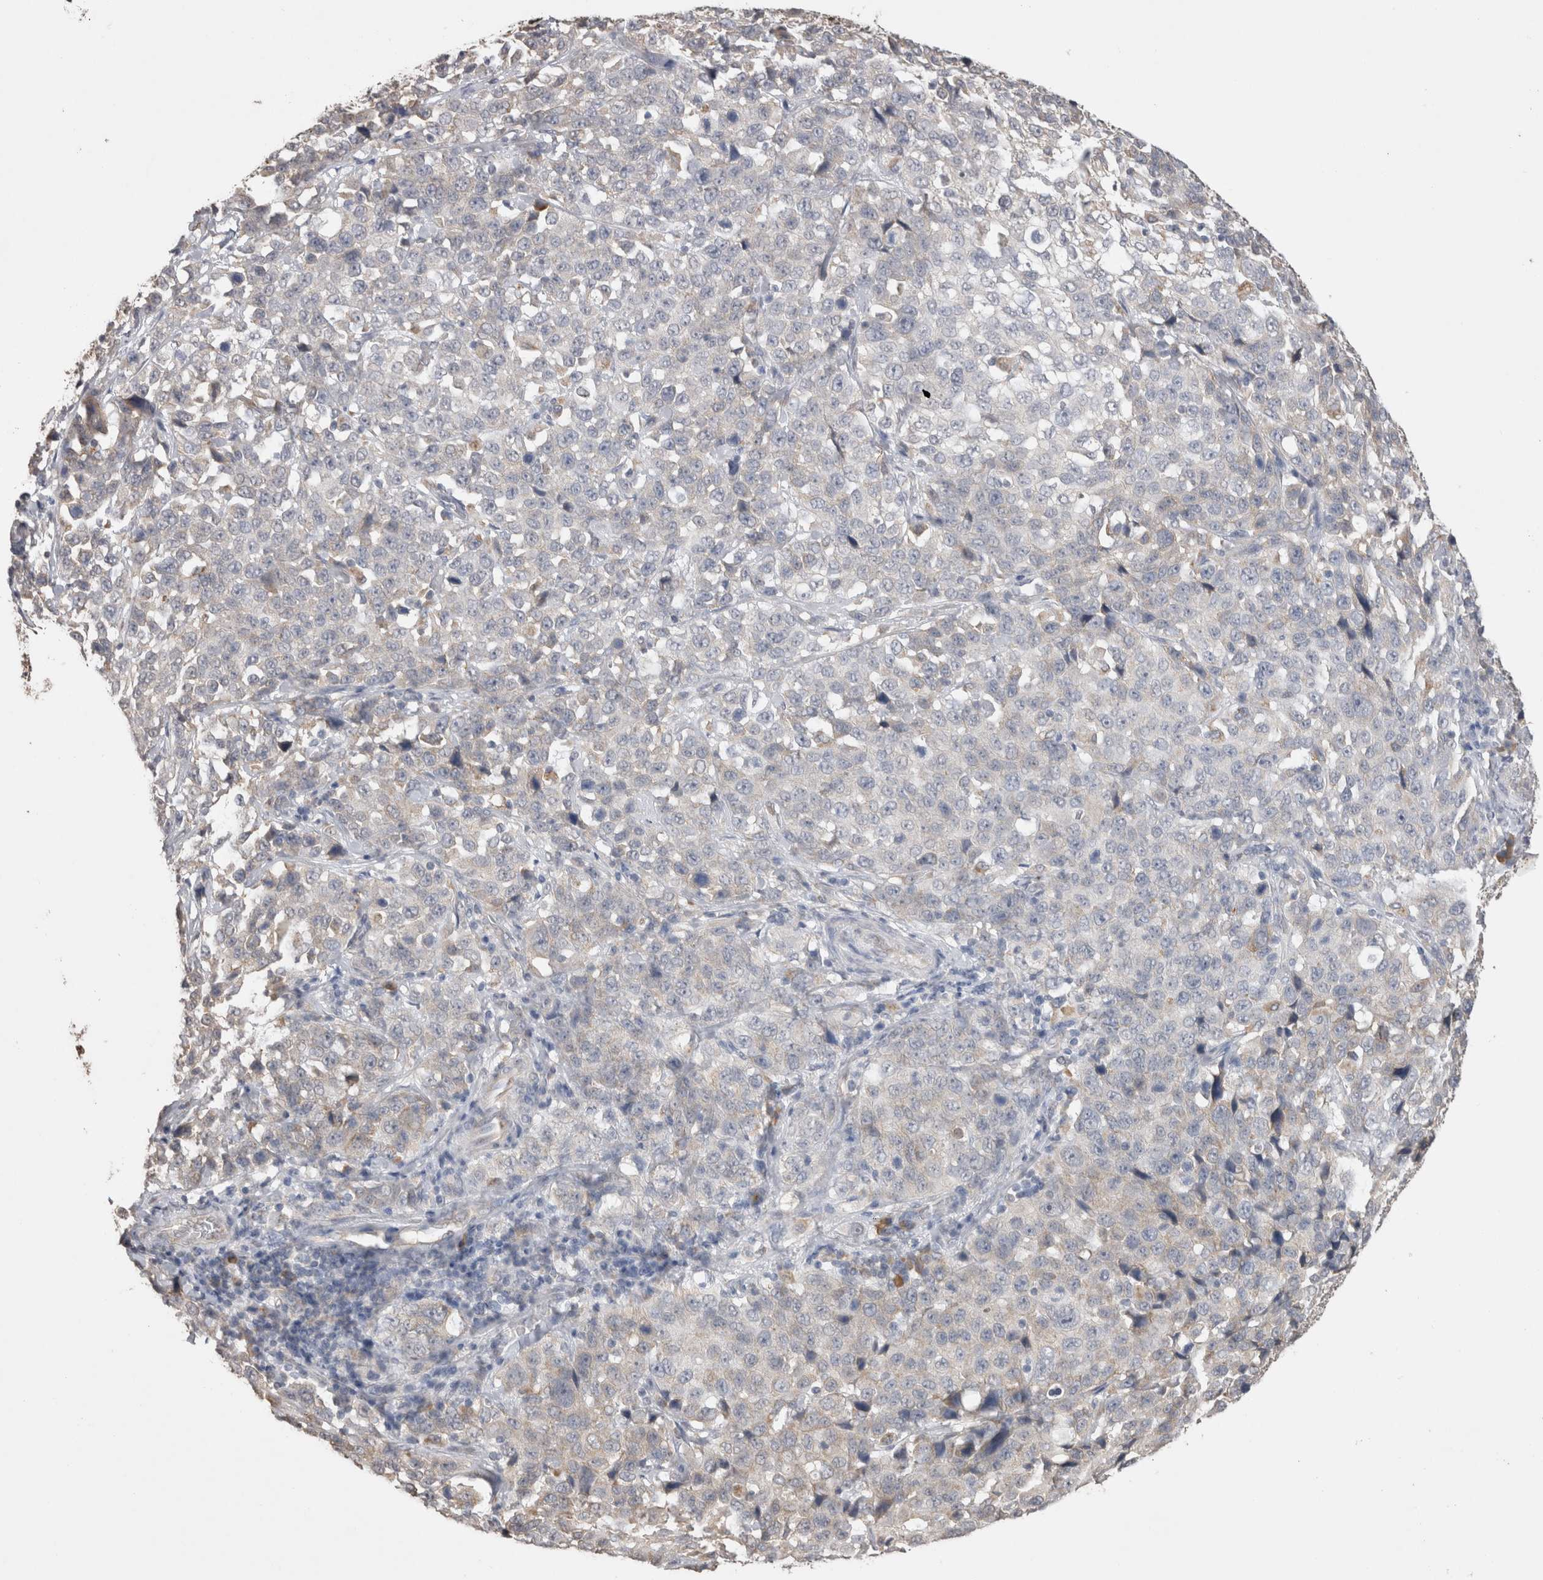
{"staining": {"intensity": "negative", "quantity": "none", "location": "none"}, "tissue": "stomach cancer", "cell_type": "Tumor cells", "image_type": "cancer", "snomed": [{"axis": "morphology", "description": "Normal tissue, NOS"}, {"axis": "morphology", "description": "Adenocarcinoma, NOS"}, {"axis": "topography", "description": "Stomach"}], "caption": "DAB (3,3'-diaminobenzidine) immunohistochemical staining of human stomach cancer exhibits no significant expression in tumor cells. The staining was performed using DAB to visualize the protein expression in brown, while the nuclei were stained in blue with hematoxylin (Magnification: 20x).", "gene": "NOMO1", "patient": {"sex": "male", "age": 48}}